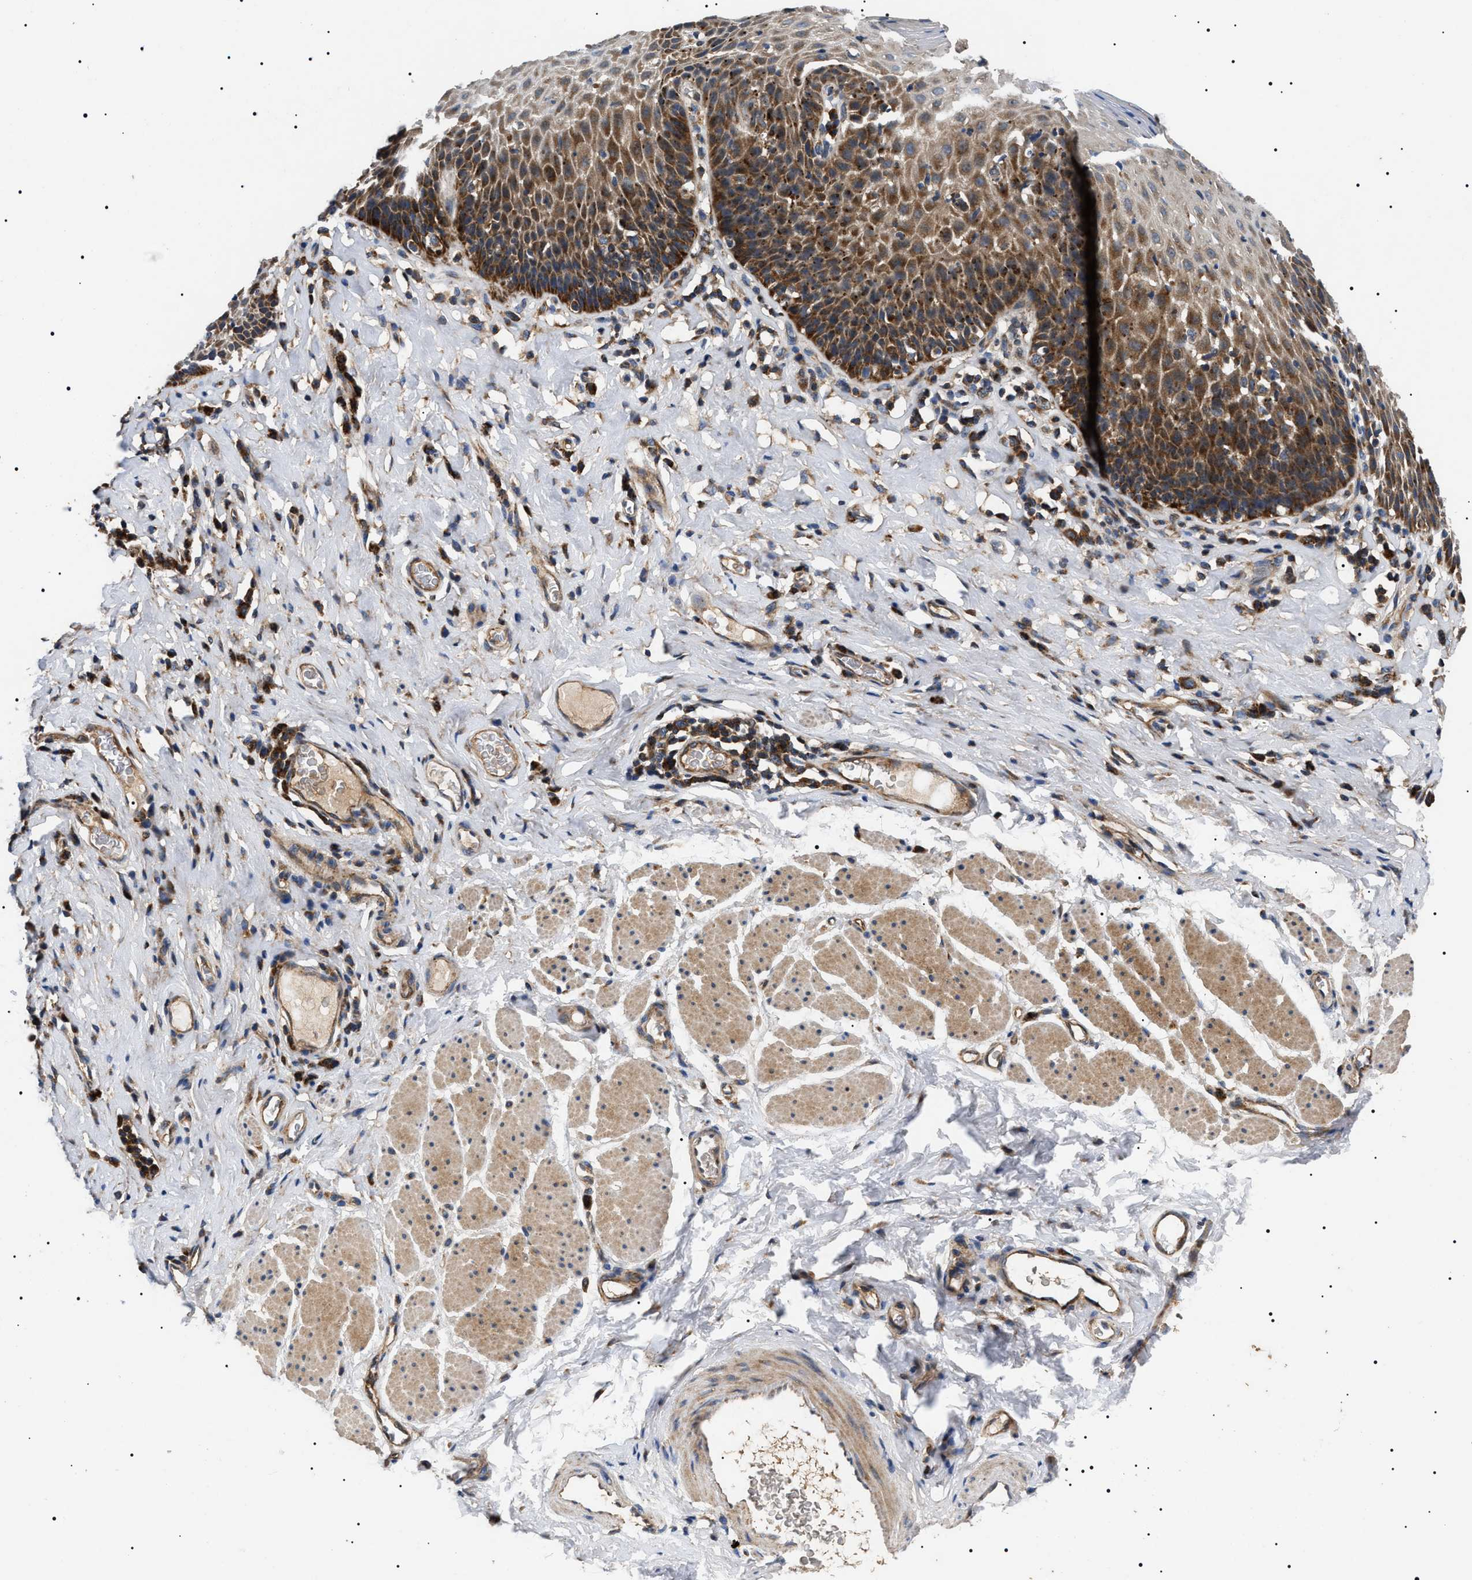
{"staining": {"intensity": "moderate", "quantity": ">75%", "location": "cytoplasmic/membranous"}, "tissue": "esophagus", "cell_type": "Squamous epithelial cells", "image_type": "normal", "snomed": [{"axis": "morphology", "description": "Normal tissue, NOS"}, {"axis": "topography", "description": "Esophagus"}], "caption": "Immunohistochemistry staining of normal esophagus, which demonstrates medium levels of moderate cytoplasmic/membranous expression in approximately >75% of squamous epithelial cells indicating moderate cytoplasmic/membranous protein positivity. The staining was performed using DAB (3,3'-diaminobenzidine) (brown) for protein detection and nuclei were counterstained in hematoxylin (blue).", "gene": "OXSM", "patient": {"sex": "female", "age": 61}}